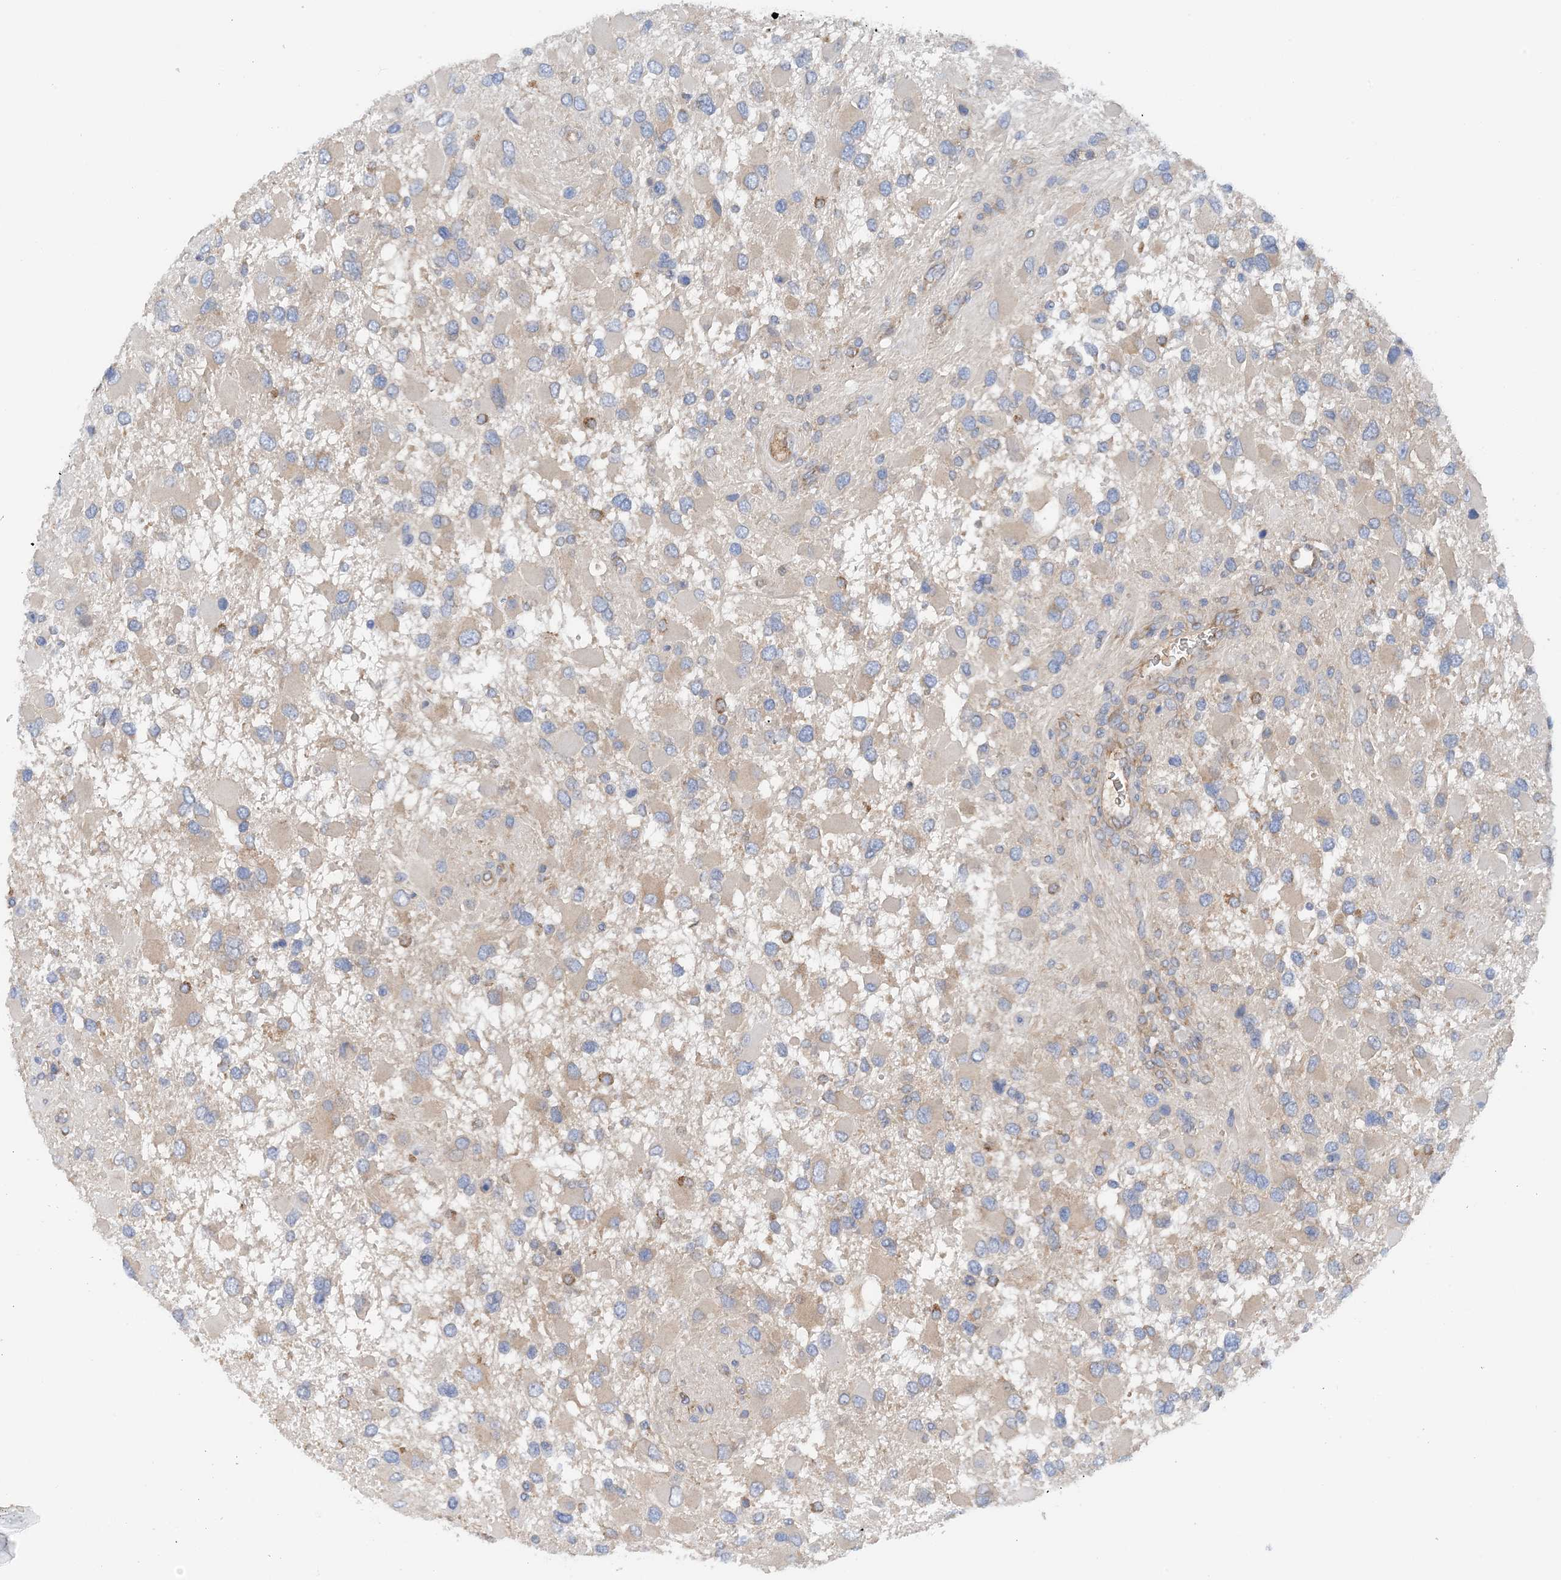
{"staining": {"intensity": "weak", "quantity": "<25%", "location": "cytoplasmic/membranous"}, "tissue": "glioma", "cell_type": "Tumor cells", "image_type": "cancer", "snomed": [{"axis": "morphology", "description": "Glioma, malignant, High grade"}, {"axis": "topography", "description": "Brain"}], "caption": "Immunohistochemistry of high-grade glioma (malignant) exhibits no staining in tumor cells. (DAB immunohistochemistry with hematoxylin counter stain).", "gene": "SLC5A11", "patient": {"sex": "male", "age": 53}}